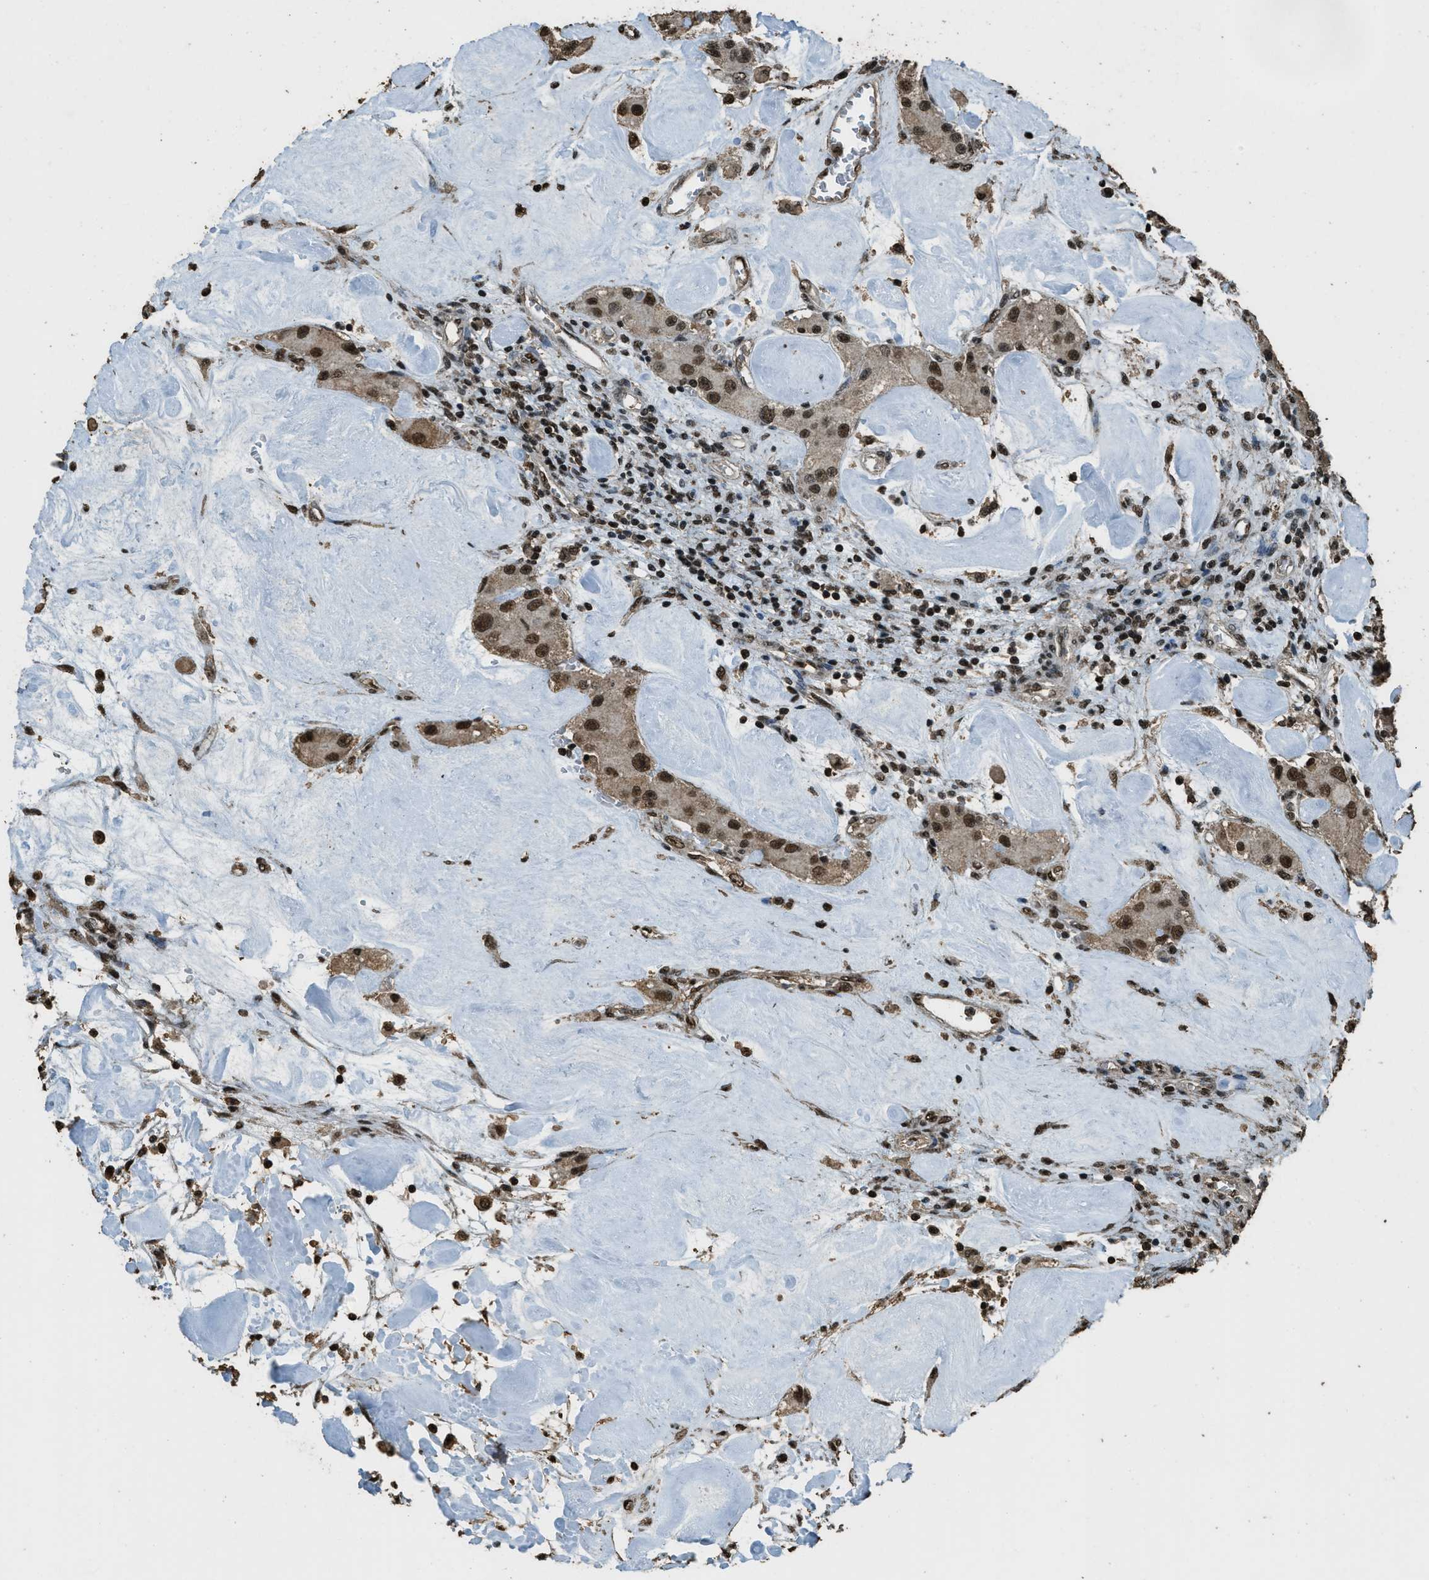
{"staining": {"intensity": "strong", "quantity": ">75%", "location": "nuclear"}, "tissue": "carcinoid", "cell_type": "Tumor cells", "image_type": "cancer", "snomed": [{"axis": "morphology", "description": "Carcinoid, malignant, NOS"}, {"axis": "topography", "description": "Pancreas"}], "caption": "Immunohistochemical staining of human carcinoid (malignant) shows strong nuclear protein positivity in approximately >75% of tumor cells.", "gene": "MYB", "patient": {"sex": "male", "age": 41}}